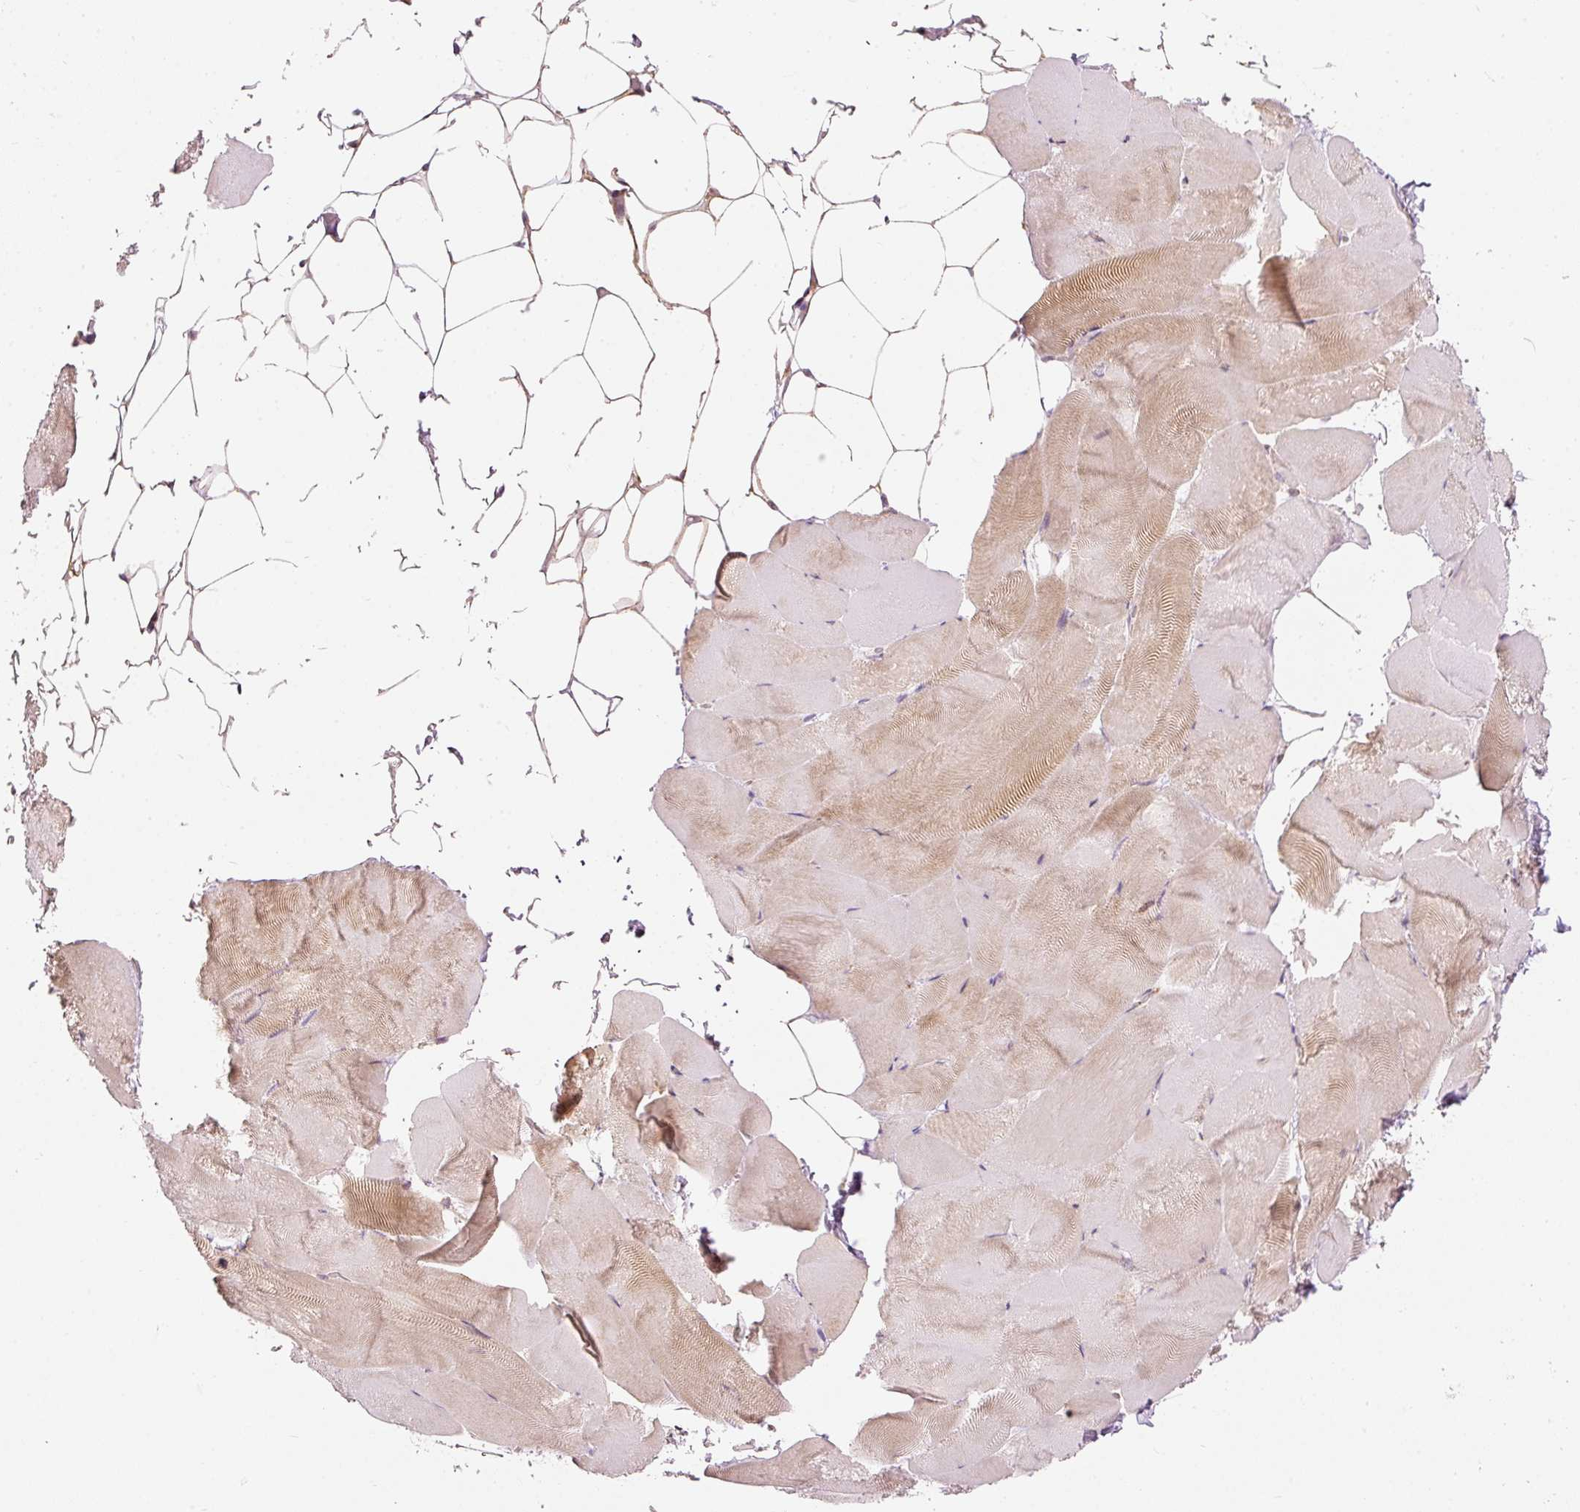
{"staining": {"intensity": "weak", "quantity": "25%-75%", "location": "cytoplasmic/membranous"}, "tissue": "skeletal muscle", "cell_type": "Myocytes", "image_type": "normal", "snomed": [{"axis": "morphology", "description": "Normal tissue, NOS"}, {"axis": "topography", "description": "Skeletal muscle"}], "caption": "Immunohistochemistry micrograph of benign skeletal muscle: skeletal muscle stained using immunohistochemistry displays low levels of weak protein expression localized specifically in the cytoplasmic/membranous of myocytes, appearing as a cytoplasmic/membranous brown color.", "gene": "SNAPC5", "patient": {"sex": "female", "age": 64}}